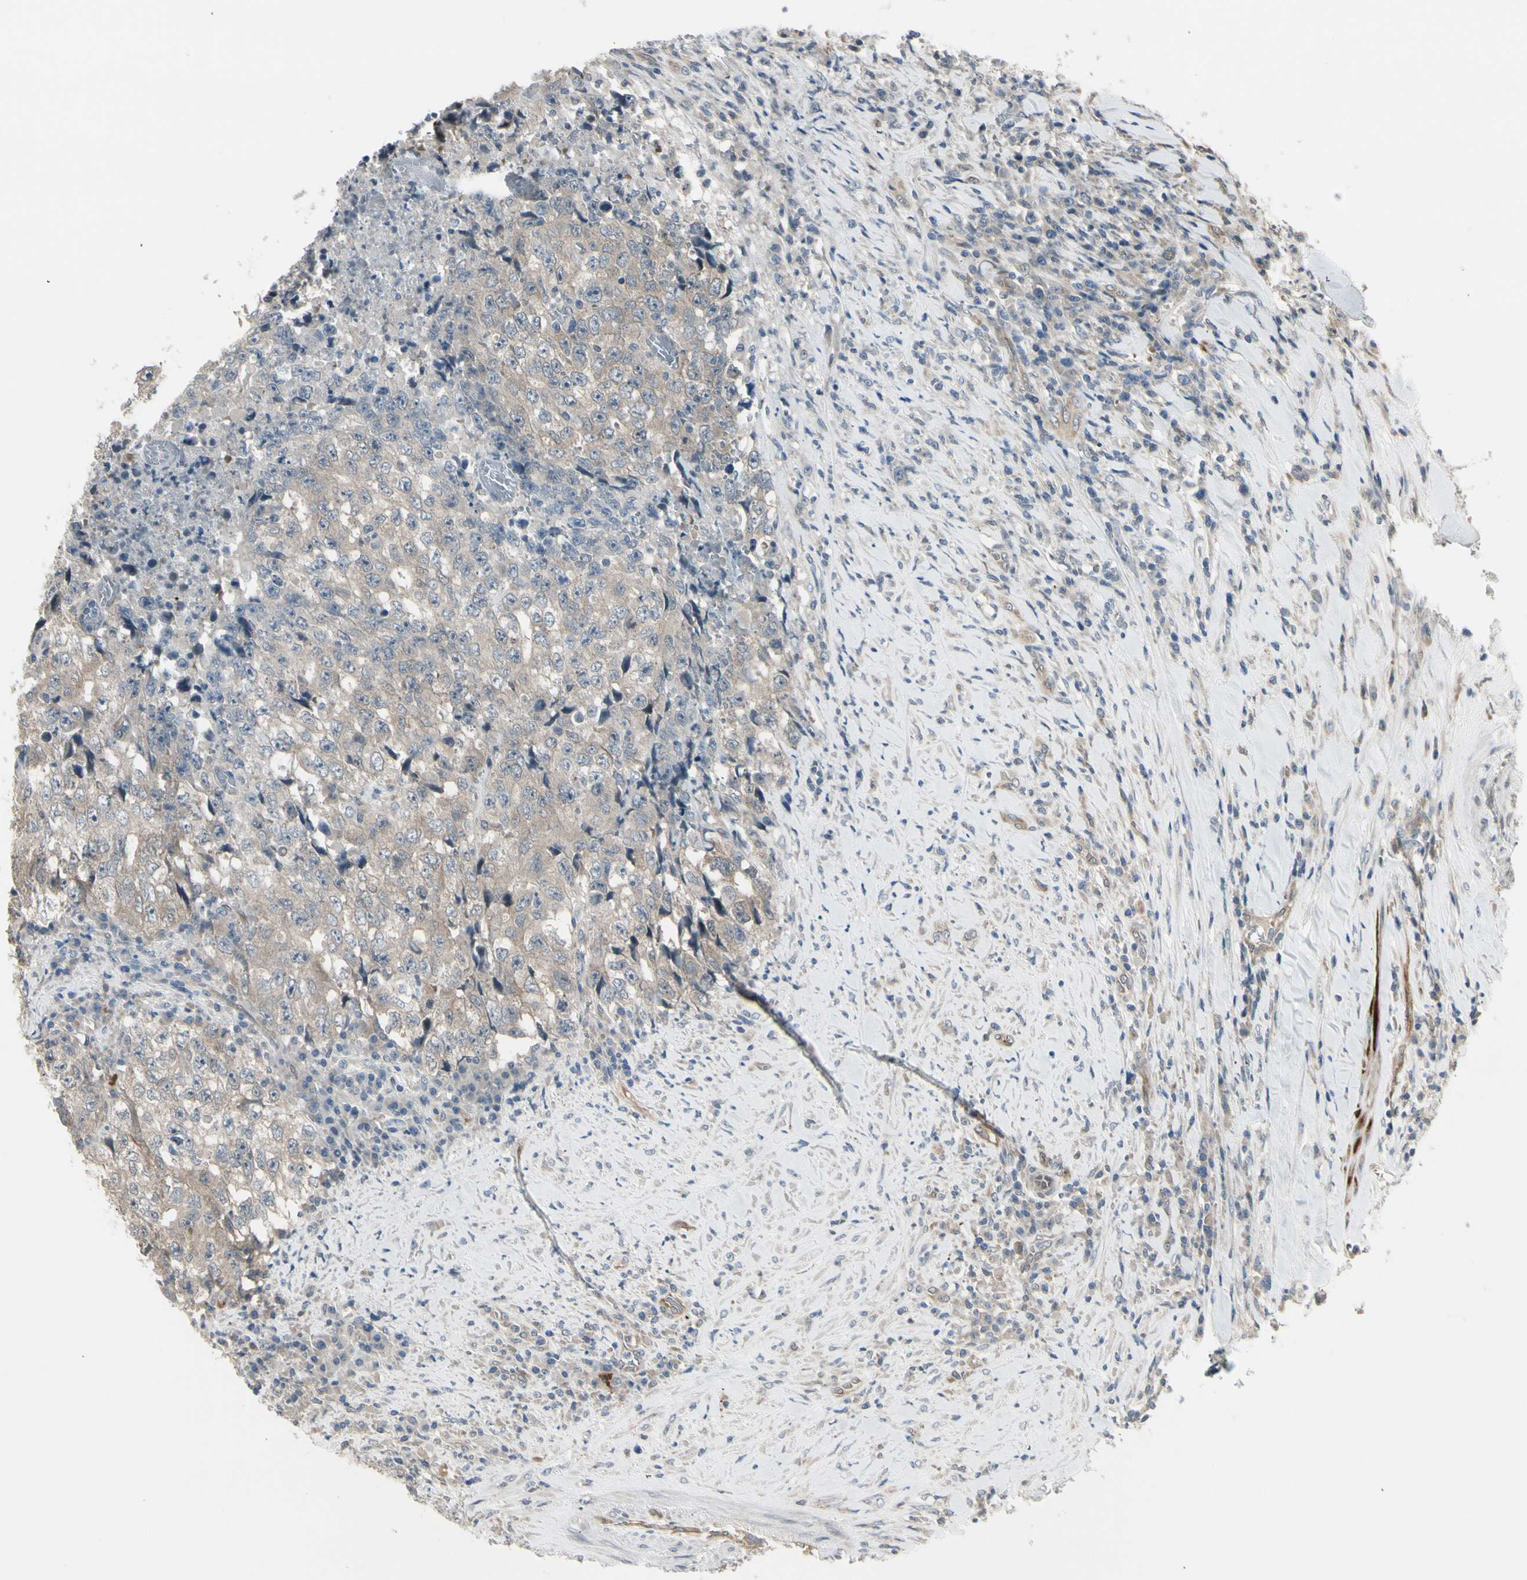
{"staining": {"intensity": "weak", "quantity": ">75%", "location": "cytoplasmic/membranous"}, "tissue": "testis cancer", "cell_type": "Tumor cells", "image_type": "cancer", "snomed": [{"axis": "morphology", "description": "Necrosis, NOS"}, {"axis": "morphology", "description": "Carcinoma, Embryonal, NOS"}, {"axis": "topography", "description": "Testis"}], "caption": "This micrograph exhibits IHC staining of human testis embryonal carcinoma, with low weak cytoplasmic/membranous staining in about >75% of tumor cells.", "gene": "SVBP", "patient": {"sex": "male", "age": 19}}